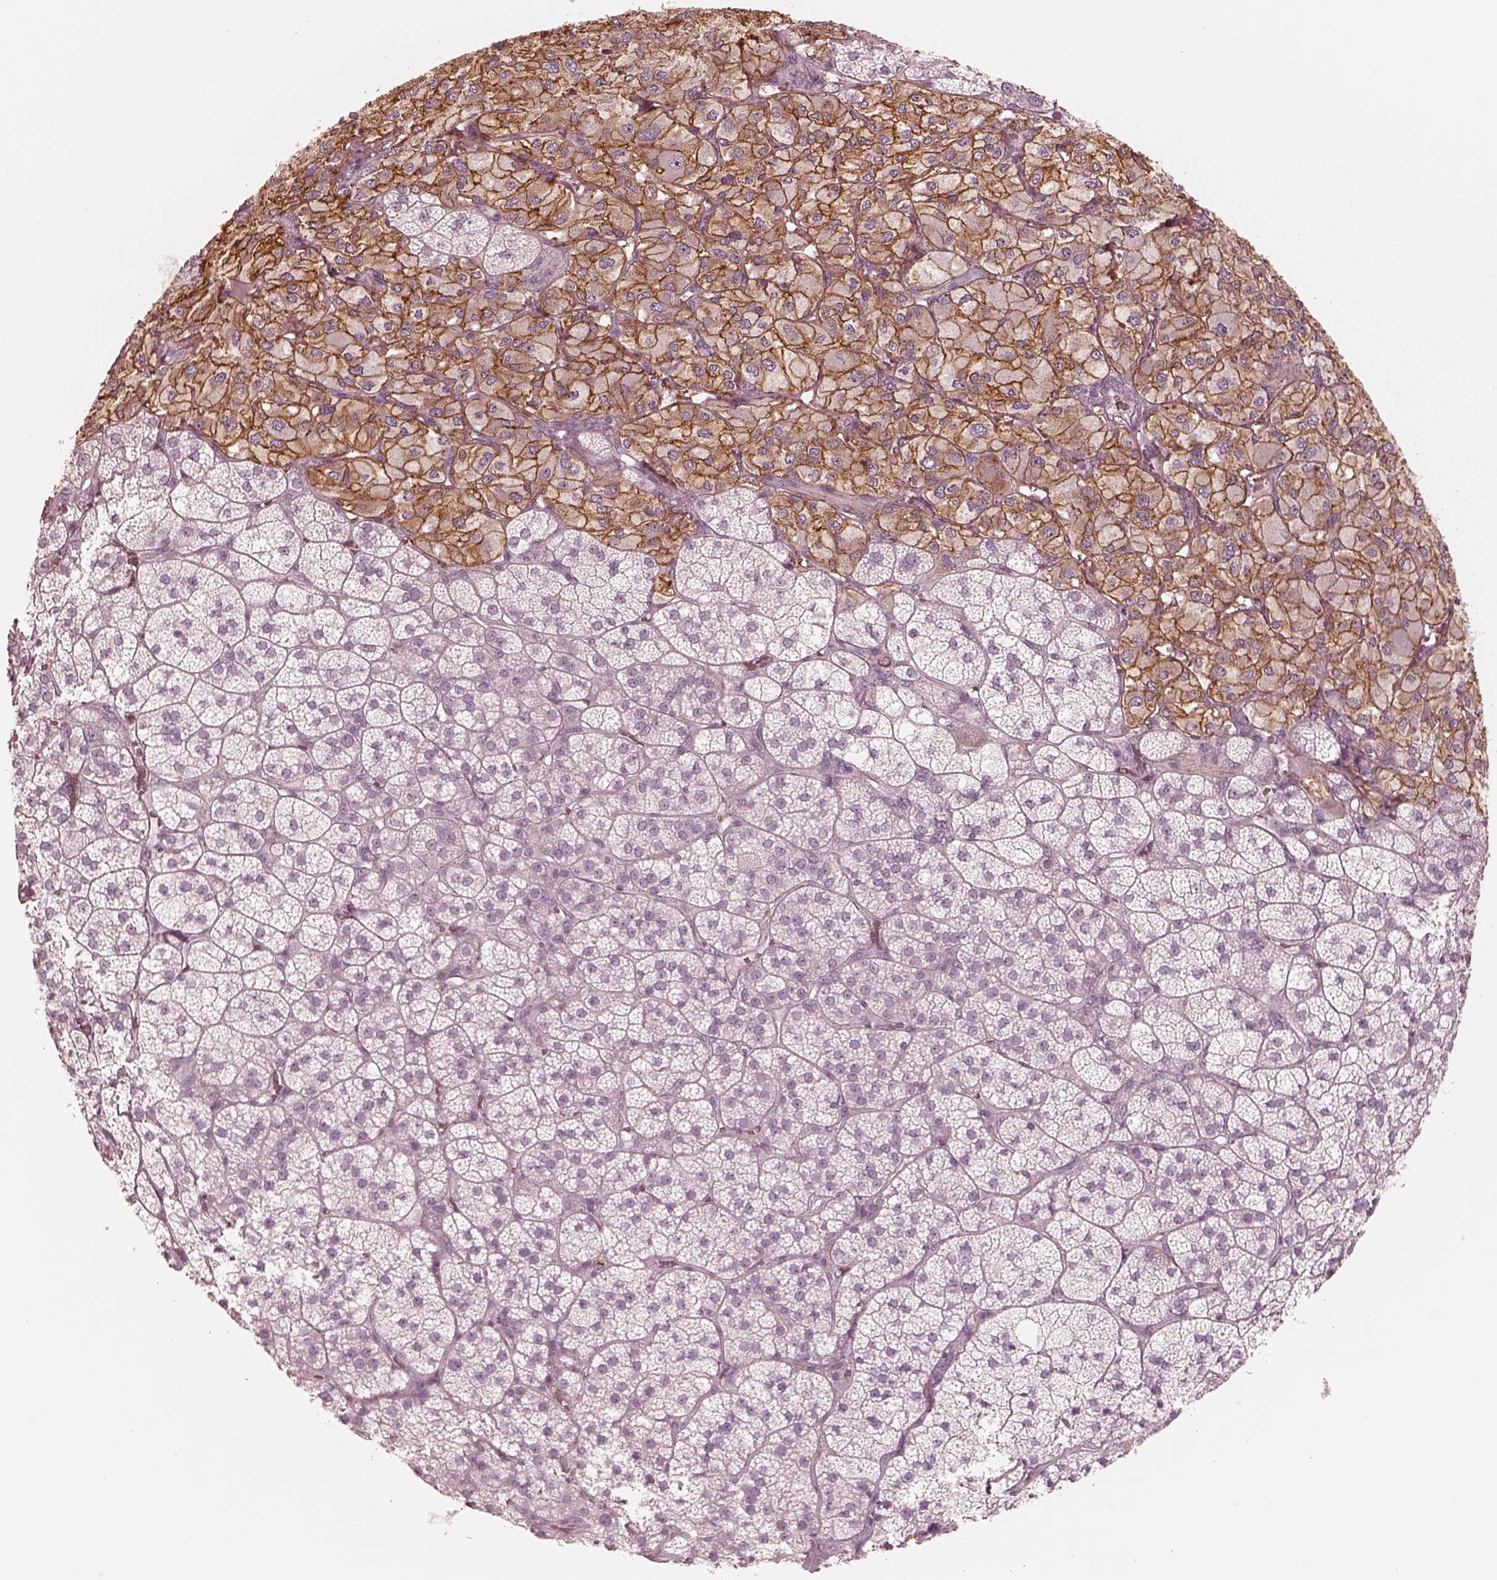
{"staining": {"intensity": "strong", "quantity": "<25%", "location": "cytoplasmic/membranous"}, "tissue": "adrenal gland", "cell_type": "Glandular cells", "image_type": "normal", "snomed": [{"axis": "morphology", "description": "Normal tissue, NOS"}, {"axis": "topography", "description": "Adrenal gland"}], "caption": "Immunohistochemistry (IHC) (DAB) staining of benign human adrenal gland reveals strong cytoplasmic/membranous protein expression in about <25% of glandular cells. (Brightfield microscopy of DAB IHC at high magnification).", "gene": "GPRIN1", "patient": {"sex": "female", "age": 60}}